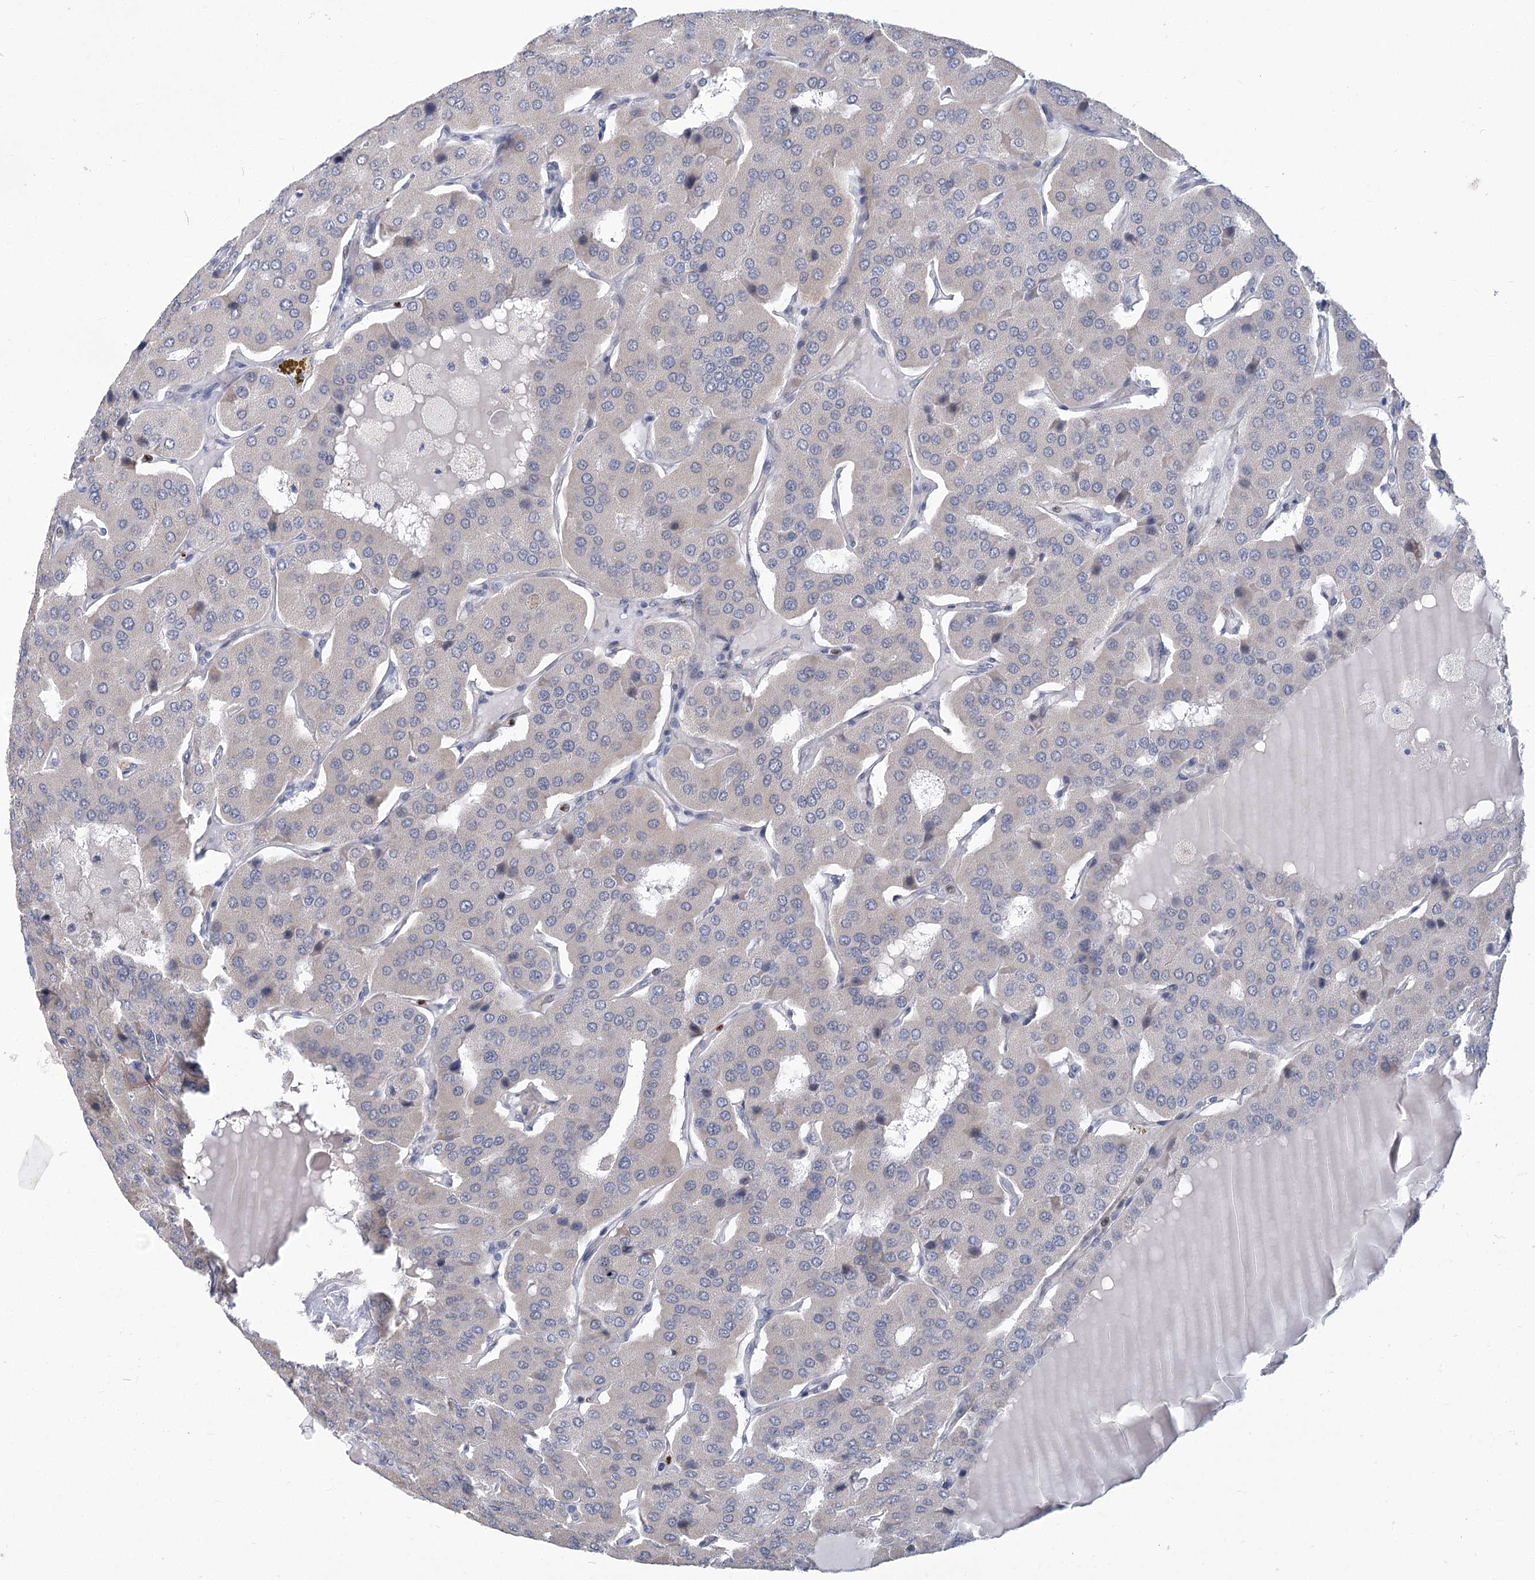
{"staining": {"intensity": "negative", "quantity": "none", "location": "none"}, "tissue": "parathyroid gland", "cell_type": "Glandular cells", "image_type": "normal", "snomed": [{"axis": "morphology", "description": "Normal tissue, NOS"}, {"axis": "morphology", "description": "Adenoma, NOS"}, {"axis": "topography", "description": "Parathyroid gland"}], "caption": "High power microscopy photomicrograph of an immunohistochemistry histopathology image of unremarkable parathyroid gland, revealing no significant expression in glandular cells.", "gene": "THAP6", "patient": {"sex": "female", "age": 86}}